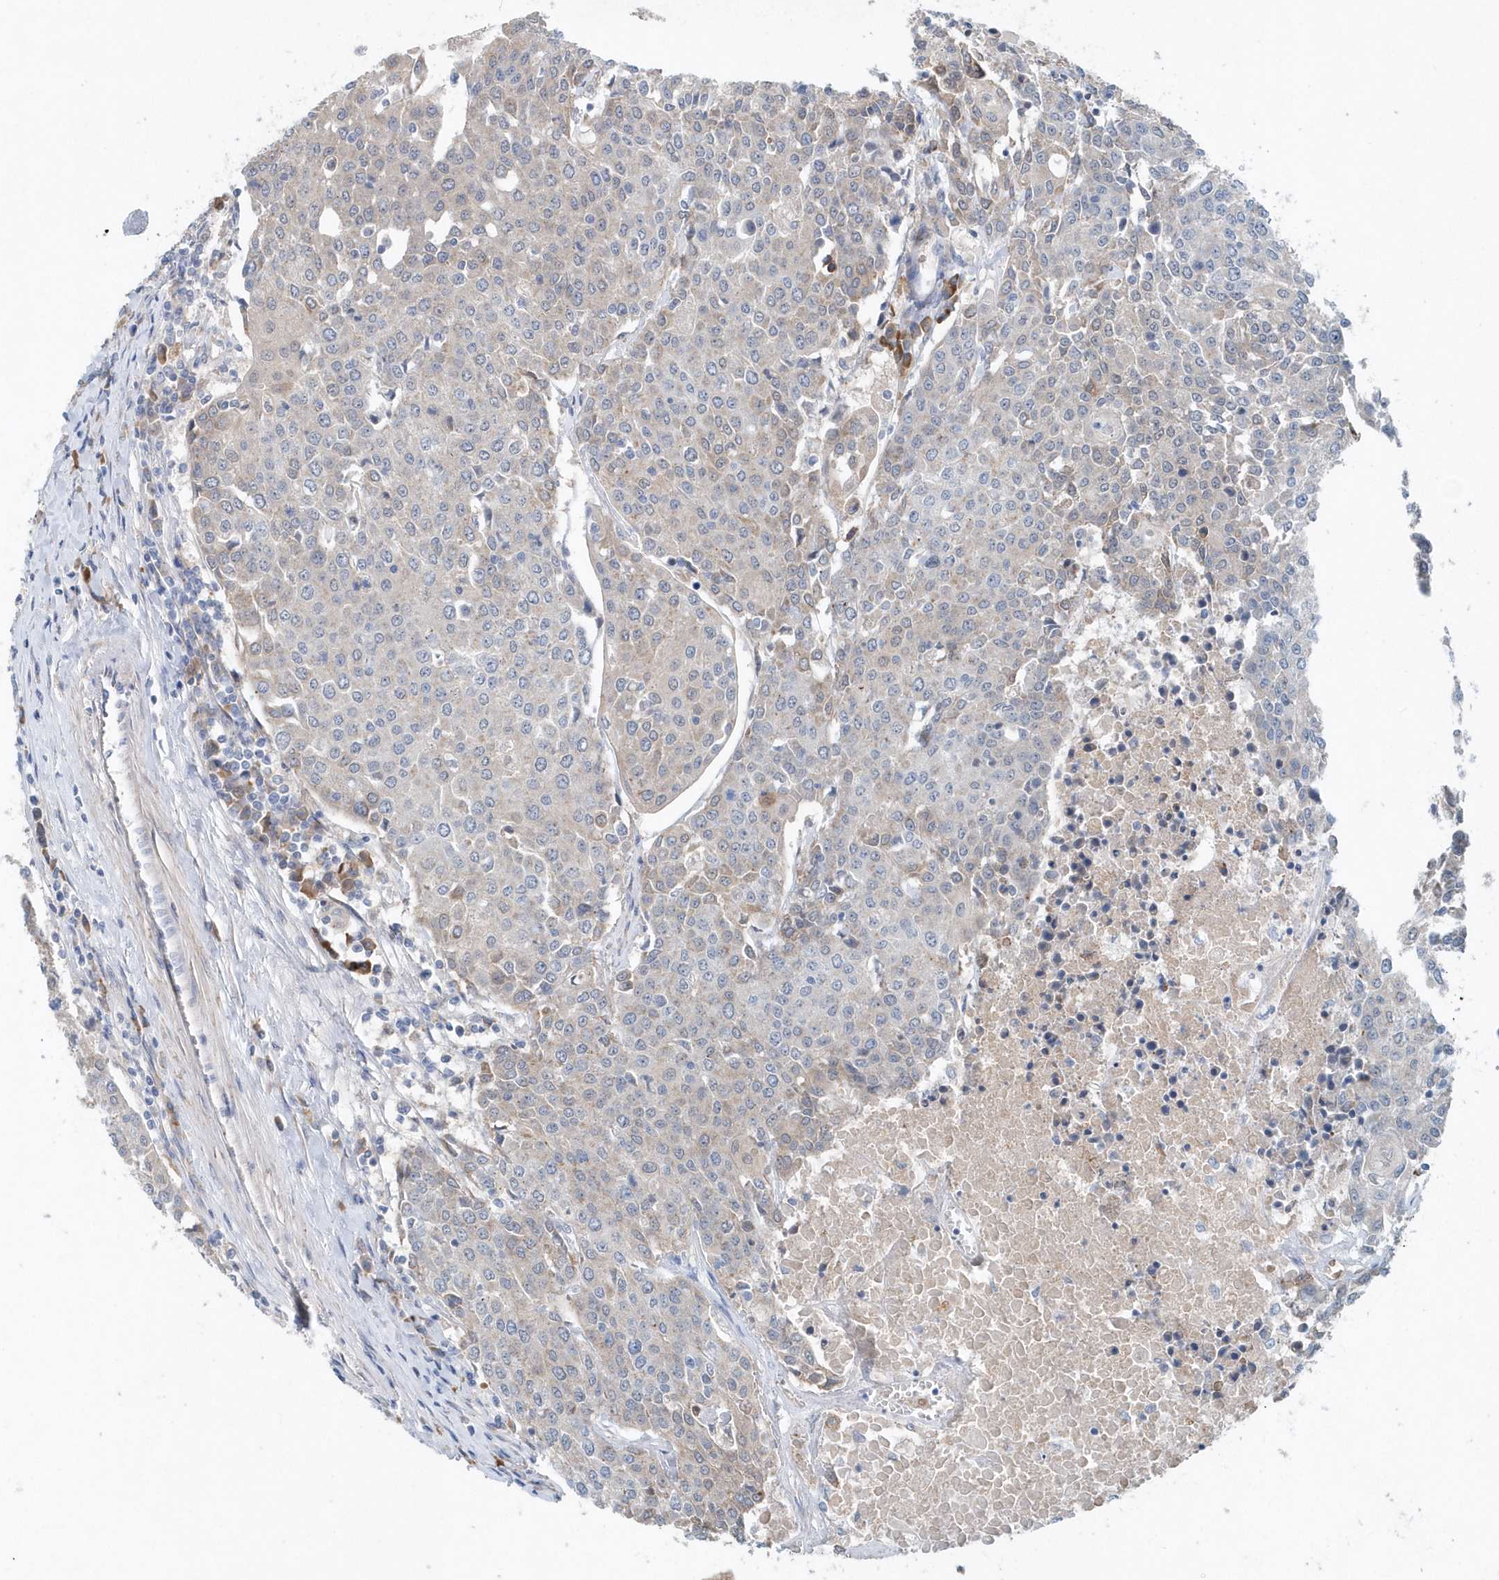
{"staining": {"intensity": "negative", "quantity": "none", "location": "none"}, "tissue": "urothelial cancer", "cell_type": "Tumor cells", "image_type": "cancer", "snomed": [{"axis": "morphology", "description": "Urothelial carcinoma, High grade"}, {"axis": "topography", "description": "Urinary bladder"}], "caption": "DAB immunohistochemical staining of urothelial cancer reveals no significant expression in tumor cells.", "gene": "PFN2", "patient": {"sex": "female", "age": 85}}